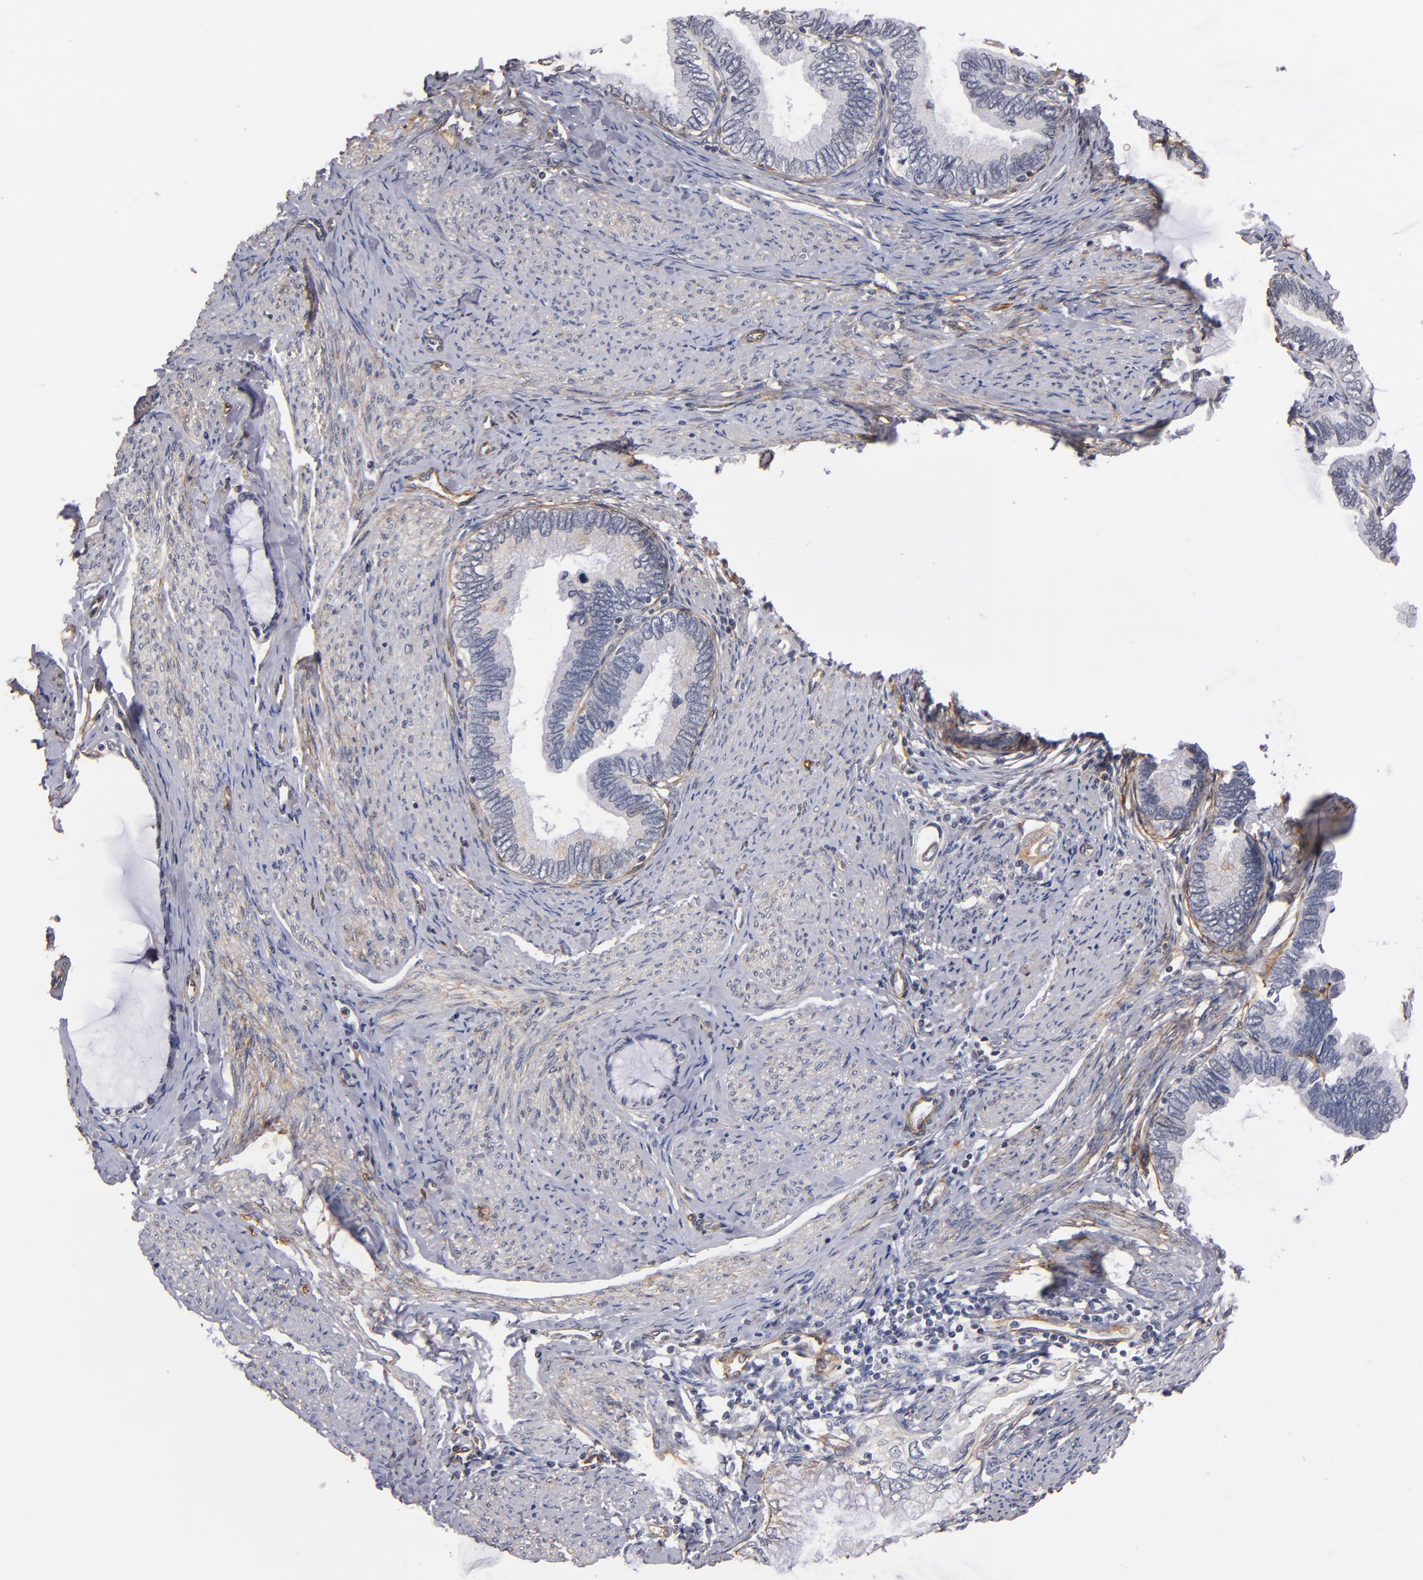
{"staining": {"intensity": "negative", "quantity": "none", "location": "none"}, "tissue": "cervical cancer", "cell_type": "Tumor cells", "image_type": "cancer", "snomed": [{"axis": "morphology", "description": "Adenocarcinoma, NOS"}, {"axis": "topography", "description": "Cervix"}], "caption": "Immunohistochemistry (IHC) of cervical cancer reveals no expression in tumor cells.", "gene": "LAMC1", "patient": {"sex": "female", "age": 49}}